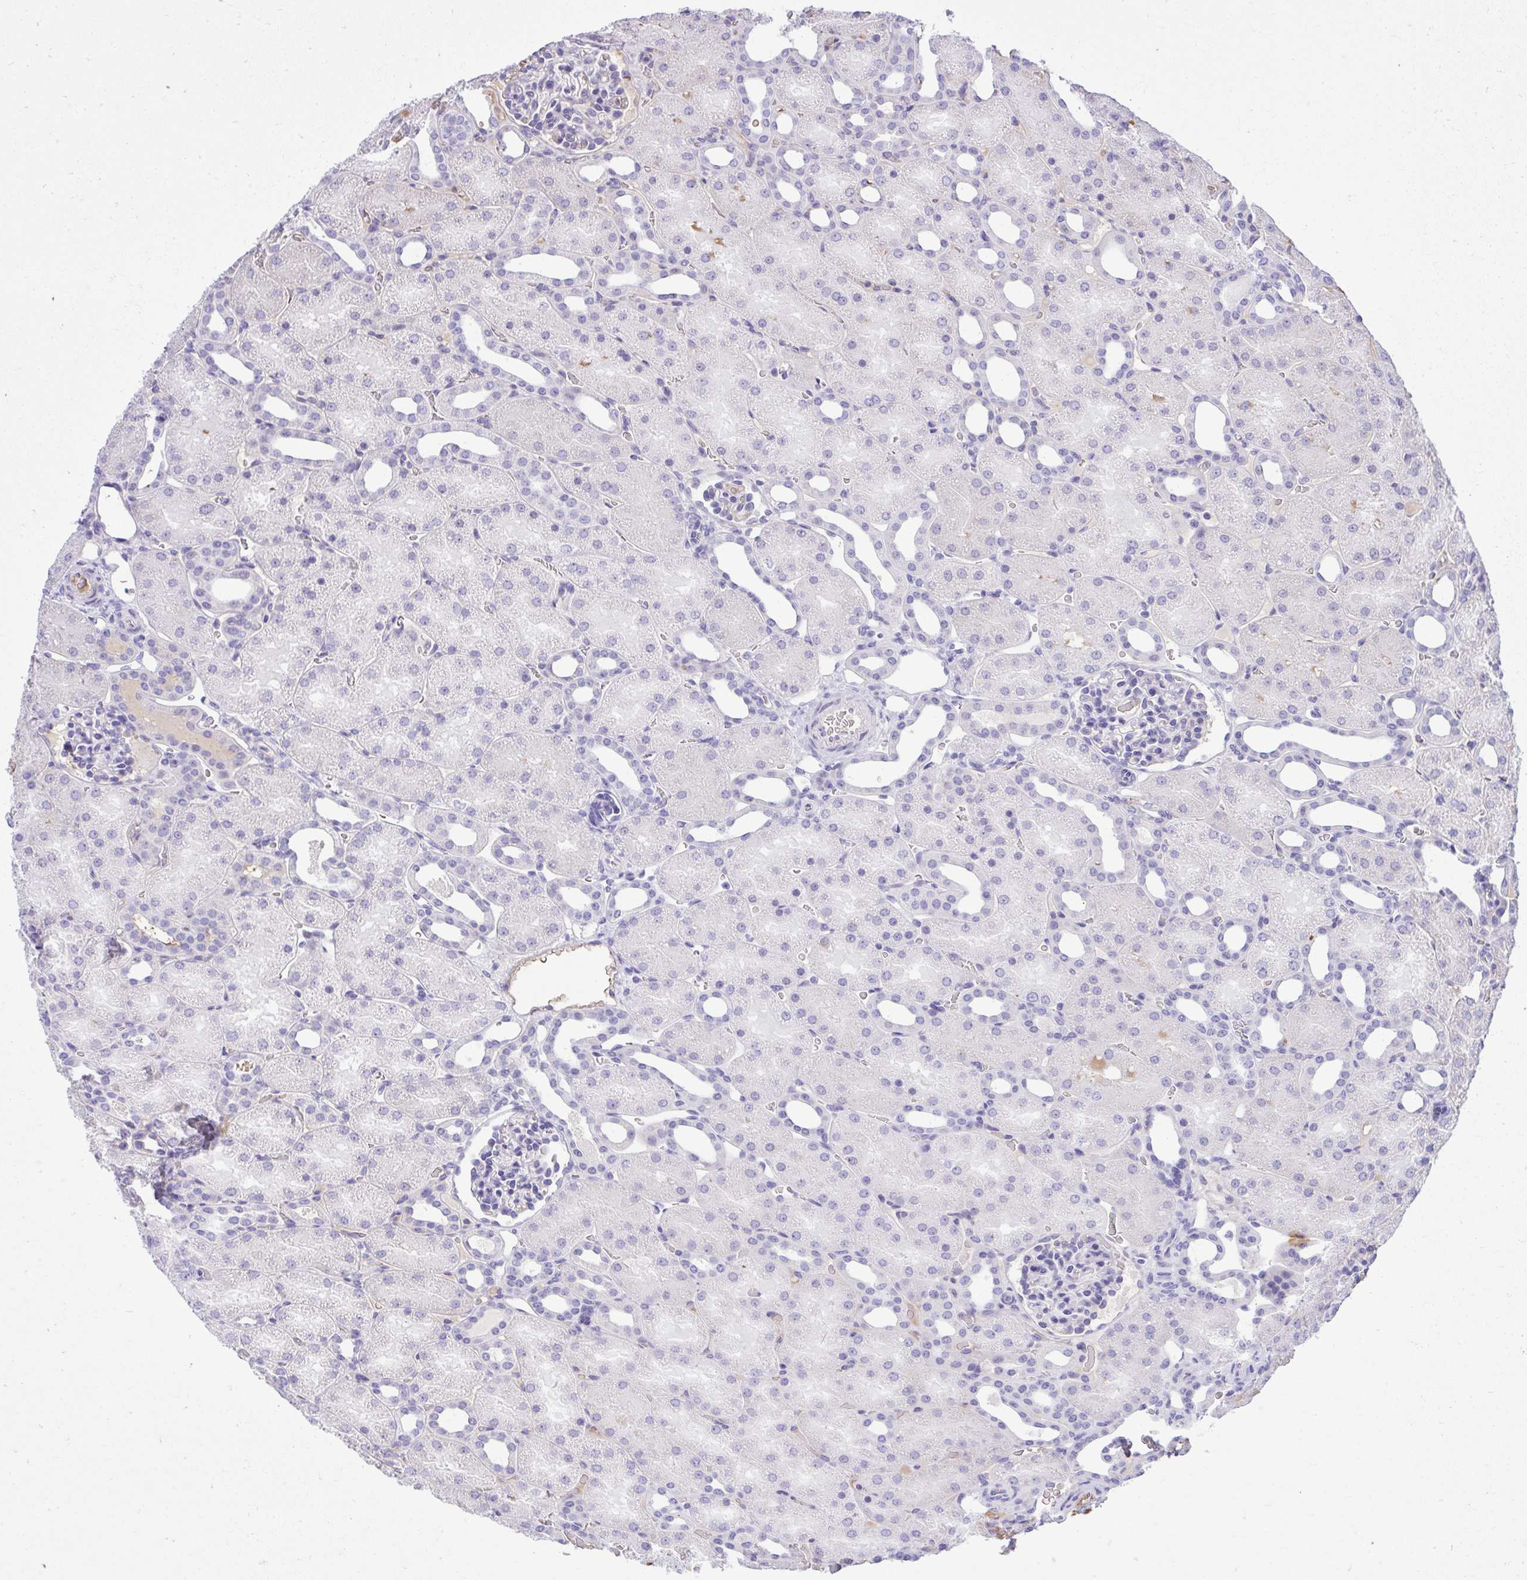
{"staining": {"intensity": "strong", "quantity": "25%-75%", "location": "cytoplasmic/membranous"}, "tissue": "kidney", "cell_type": "Cells in glomeruli", "image_type": "normal", "snomed": [{"axis": "morphology", "description": "Normal tissue, NOS"}, {"axis": "topography", "description": "Kidney"}], "caption": "Strong cytoplasmic/membranous protein positivity is present in about 25%-75% of cells in glomeruli in kidney.", "gene": "PITPNM3", "patient": {"sex": "male", "age": 2}}